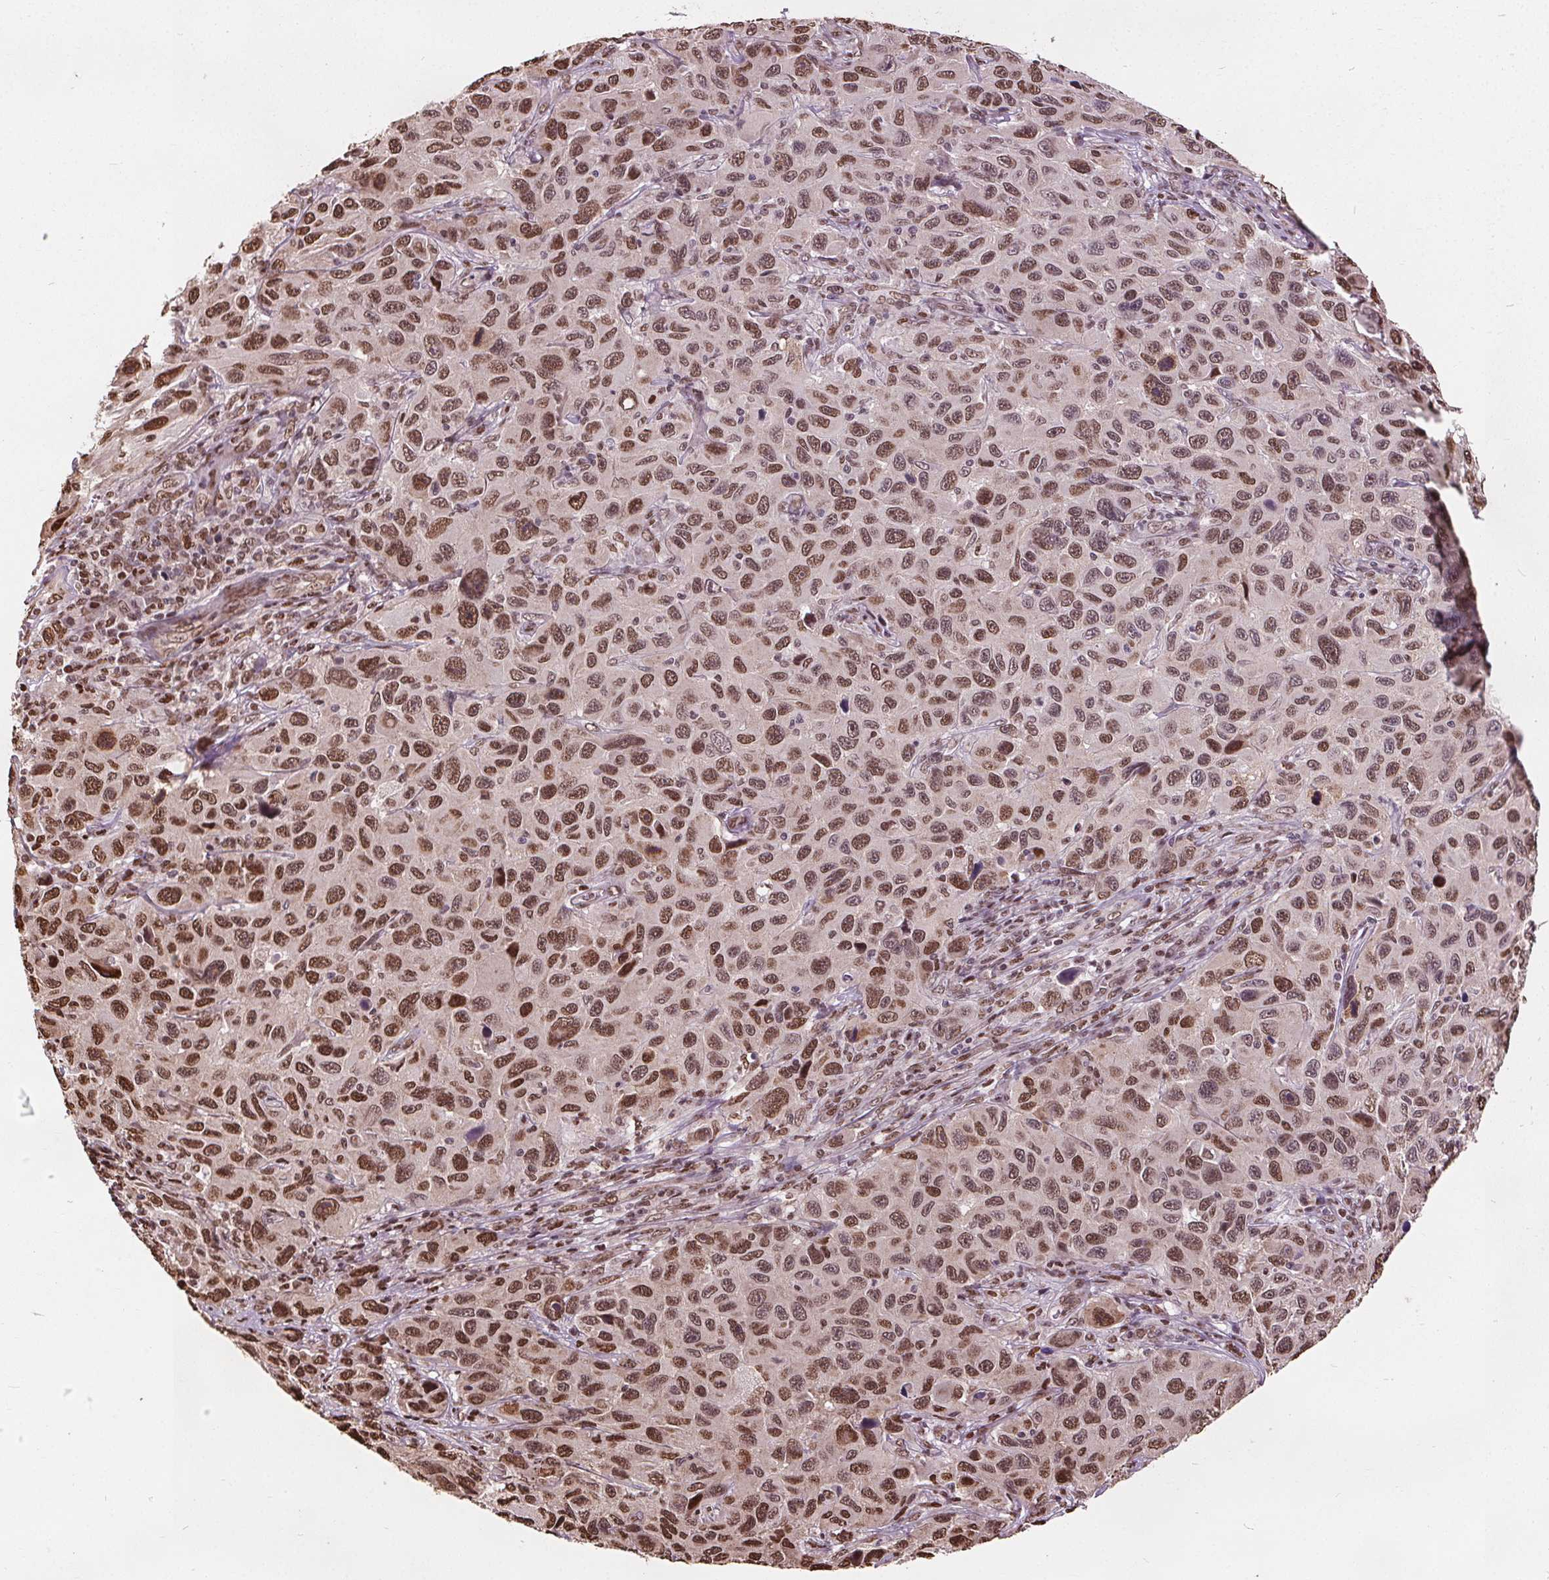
{"staining": {"intensity": "strong", "quantity": ">75%", "location": "nuclear"}, "tissue": "melanoma", "cell_type": "Tumor cells", "image_type": "cancer", "snomed": [{"axis": "morphology", "description": "Malignant melanoma, NOS"}, {"axis": "topography", "description": "Skin"}], "caption": "A histopathology image of human malignant melanoma stained for a protein displays strong nuclear brown staining in tumor cells.", "gene": "ISLR2", "patient": {"sex": "male", "age": 53}}